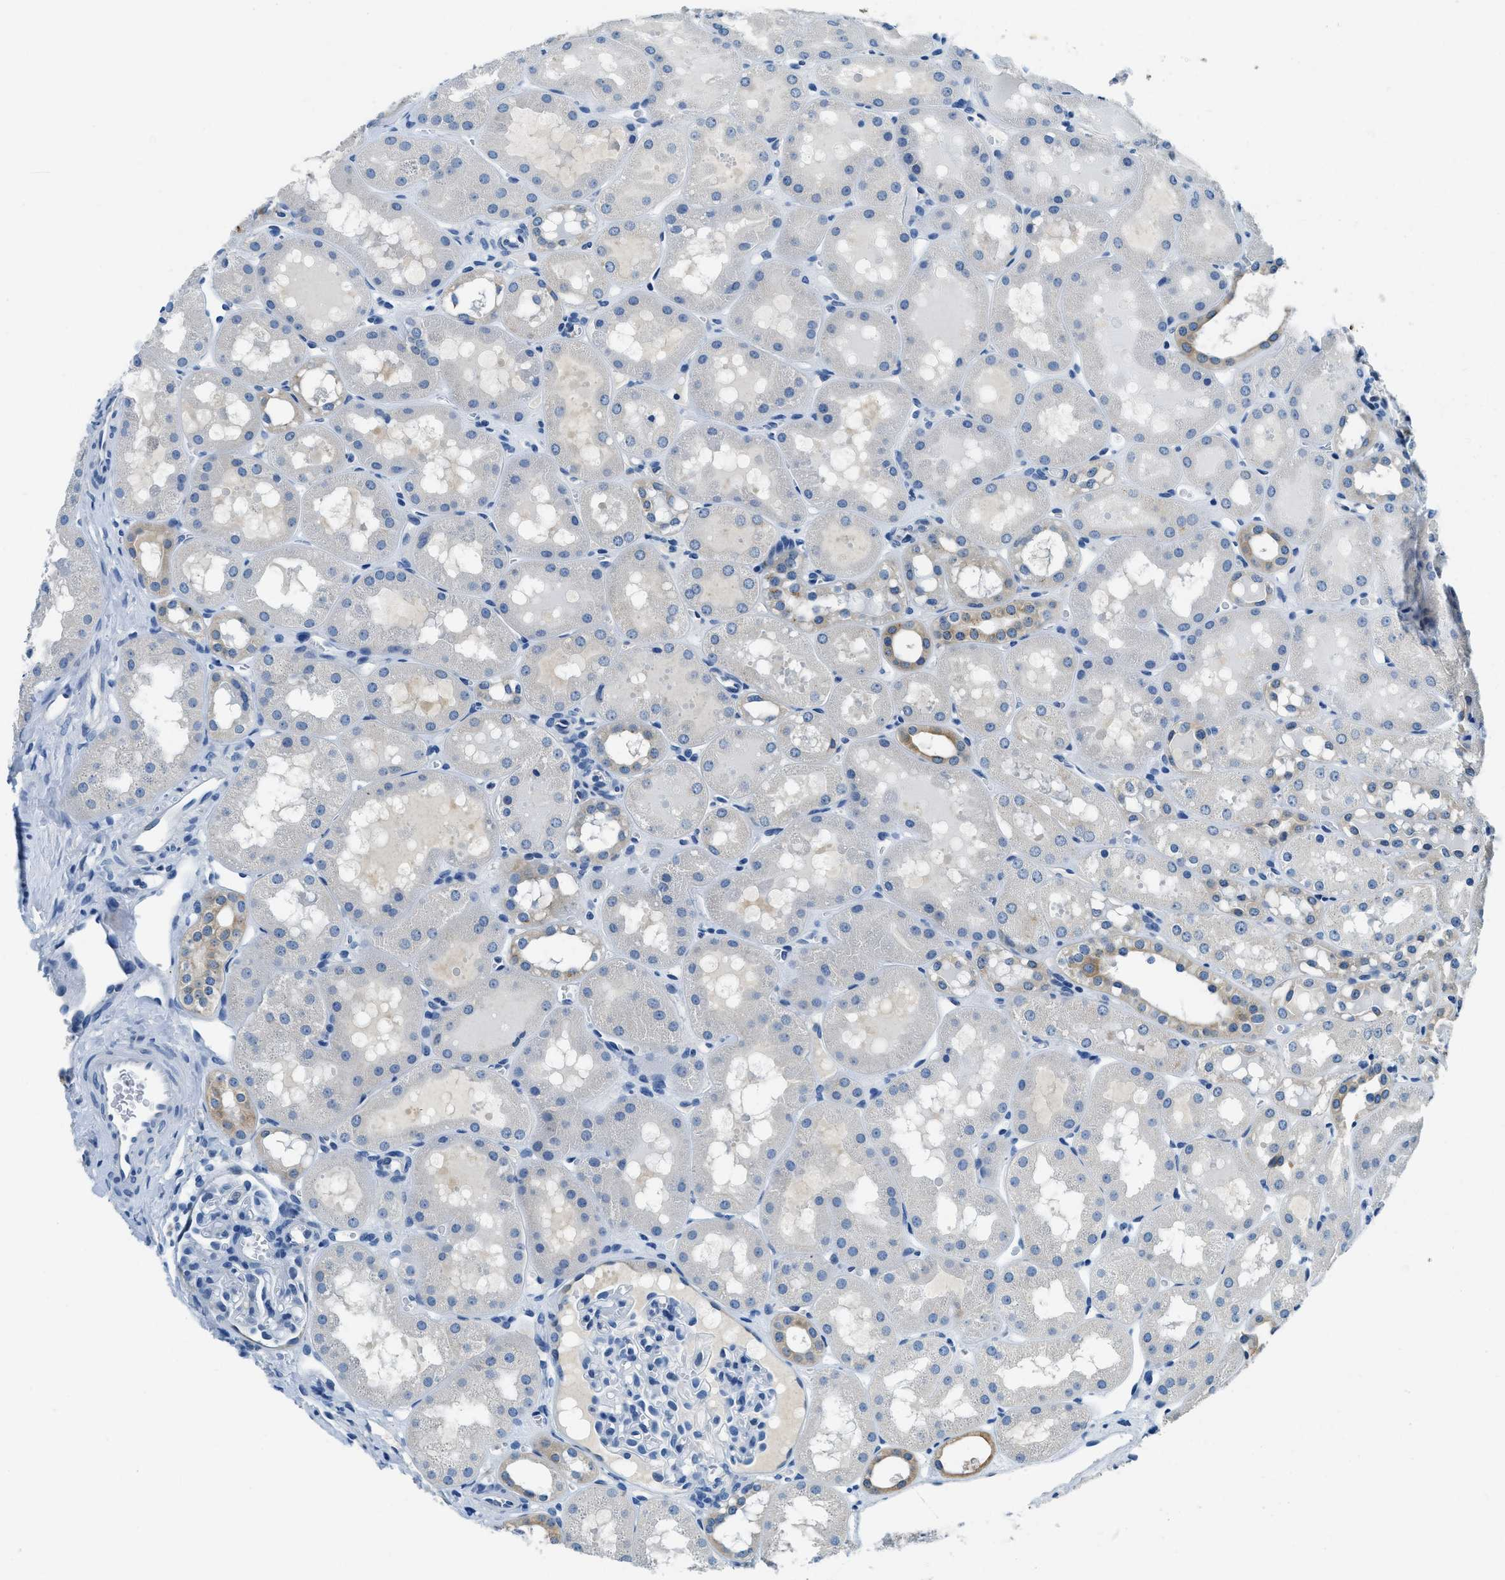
{"staining": {"intensity": "negative", "quantity": "none", "location": "none"}, "tissue": "kidney", "cell_type": "Cells in glomeruli", "image_type": "normal", "snomed": [{"axis": "morphology", "description": "Normal tissue, NOS"}, {"axis": "topography", "description": "Kidney"}, {"axis": "topography", "description": "Urinary bladder"}], "caption": "Immunohistochemistry (IHC) of normal human kidney shows no staining in cells in glomeruli.", "gene": "UBAC2", "patient": {"sex": "male", "age": 16}}